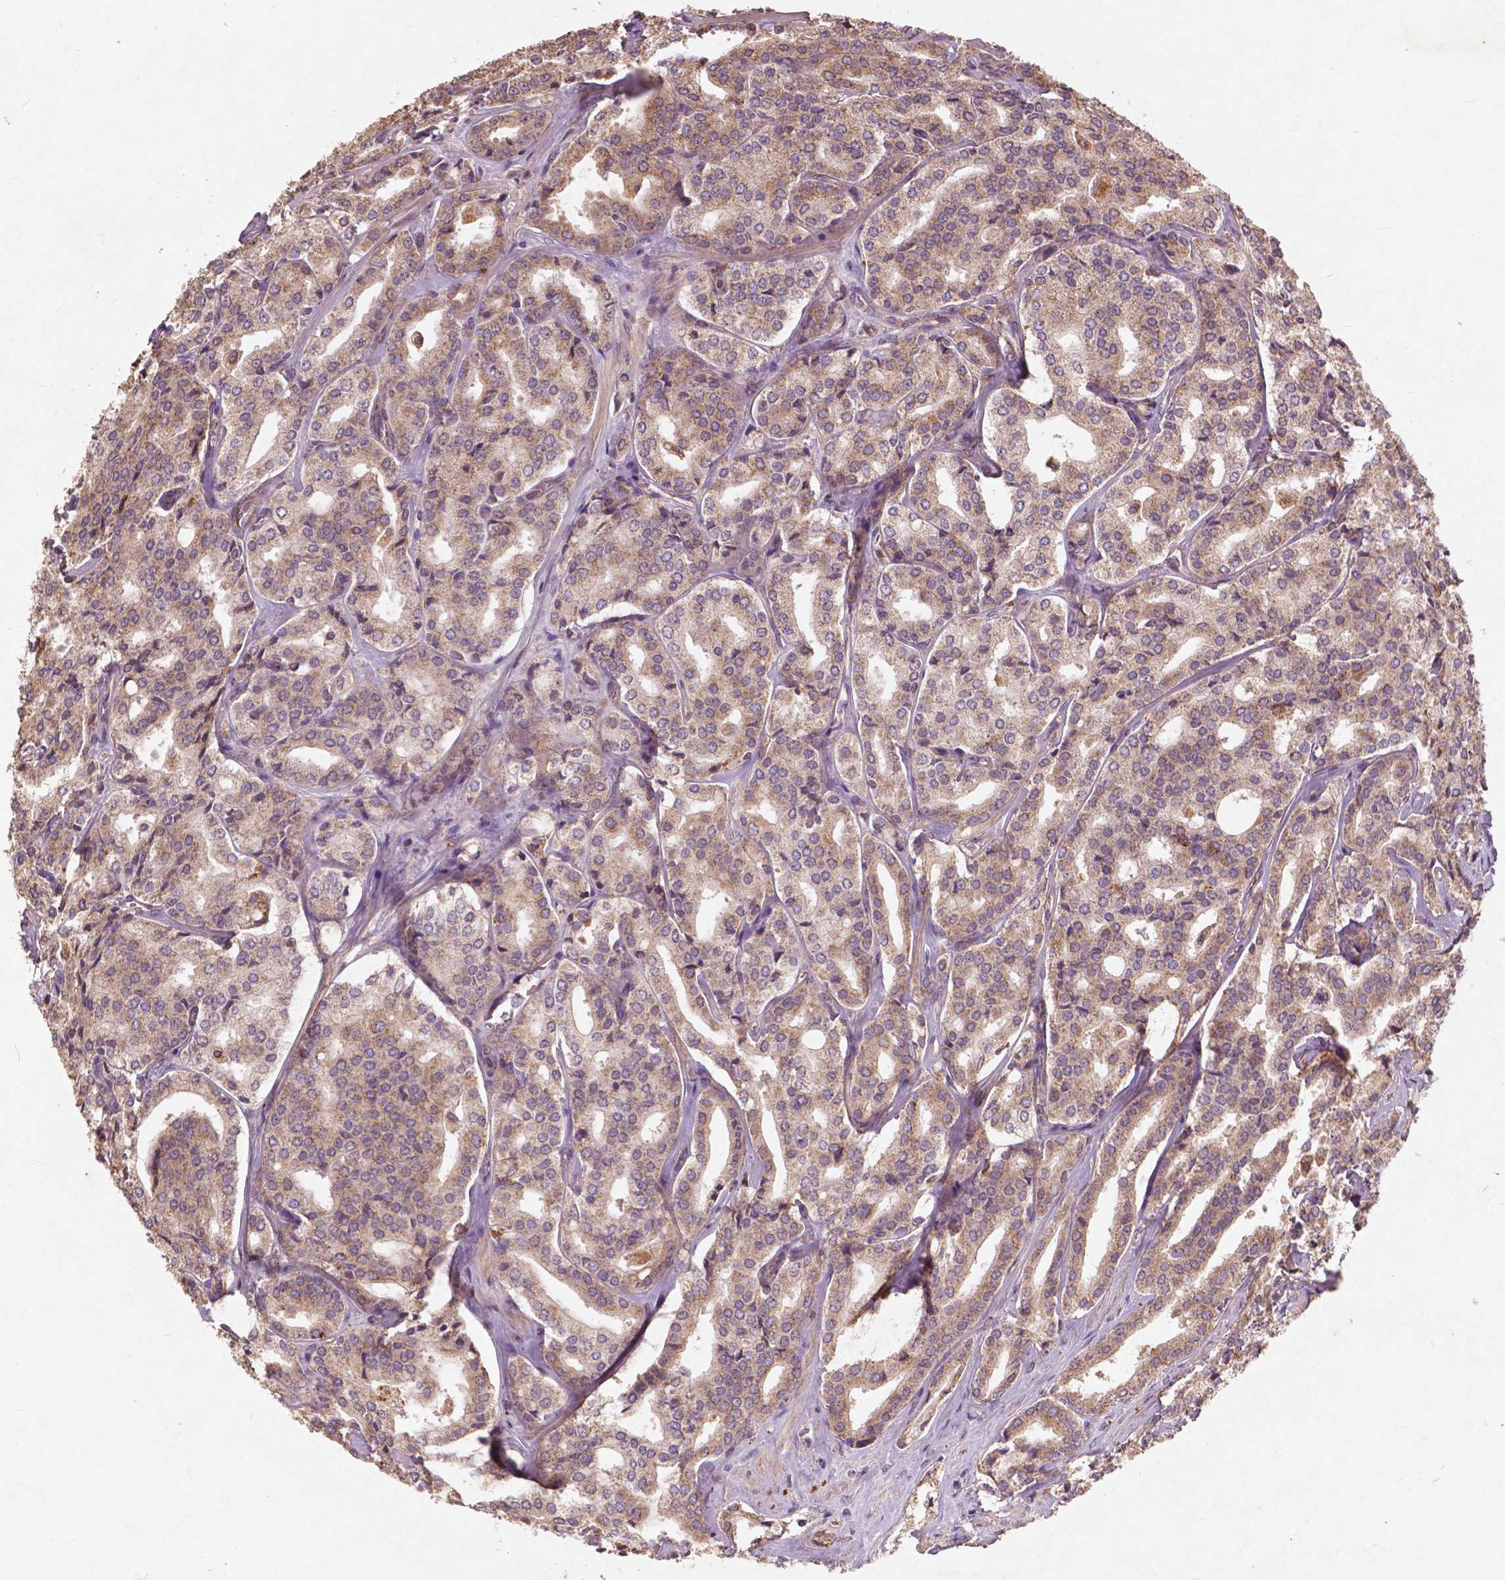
{"staining": {"intensity": "moderate", "quantity": "<25%", "location": "cytoplasmic/membranous"}, "tissue": "prostate cancer", "cell_type": "Tumor cells", "image_type": "cancer", "snomed": [{"axis": "morphology", "description": "Adenocarcinoma, Low grade"}, {"axis": "topography", "description": "Prostate"}], "caption": "Prostate adenocarcinoma (low-grade) stained with a brown dye exhibits moderate cytoplasmic/membranous positive expression in about <25% of tumor cells.", "gene": "ST6GALNAC5", "patient": {"sex": "male", "age": 56}}